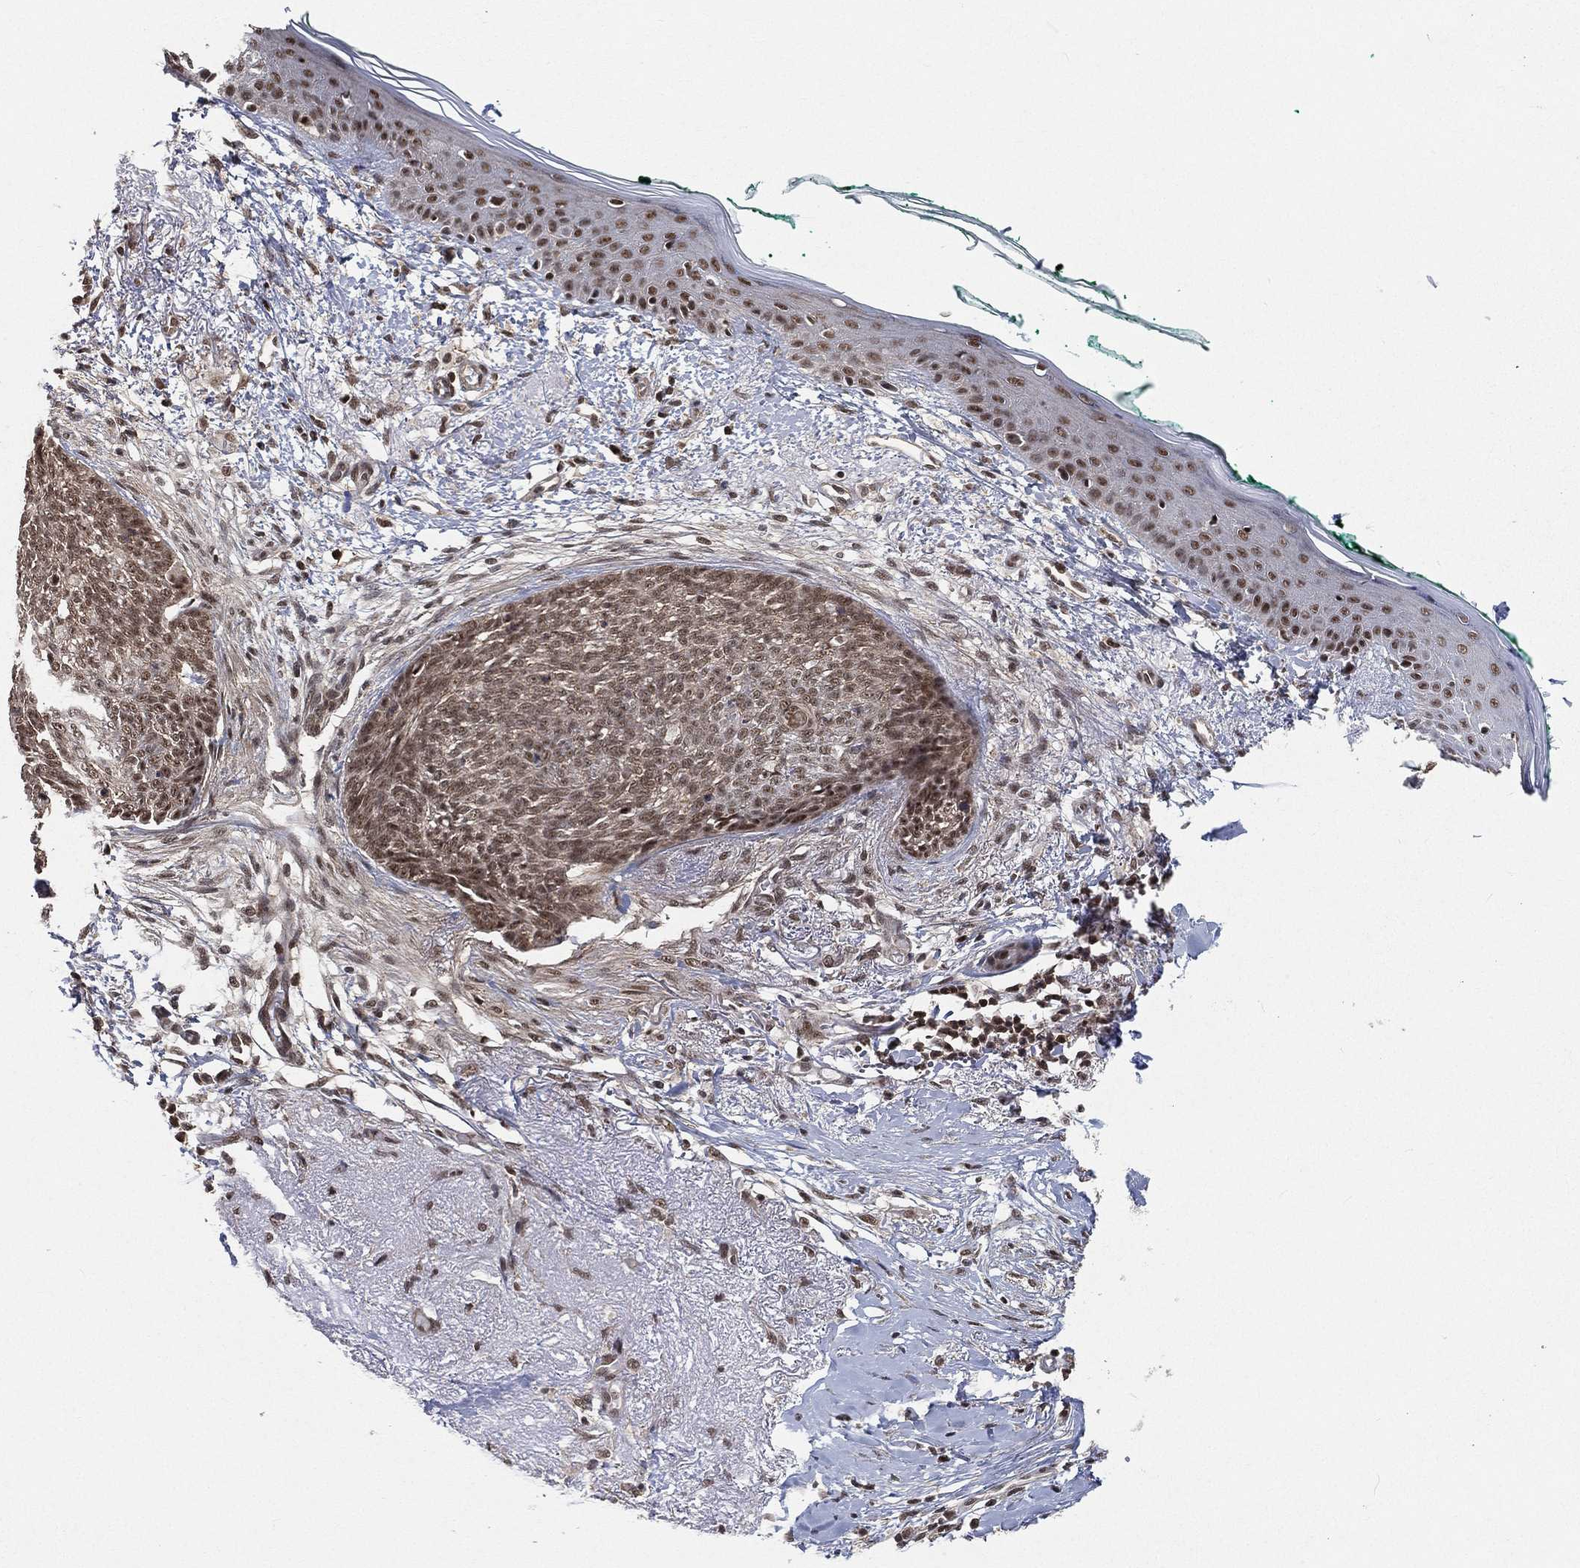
{"staining": {"intensity": "moderate", "quantity": ">75%", "location": "nuclear"}, "tissue": "skin cancer", "cell_type": "Tumor cells", "image_type": "cancer", "snomed": [{"axis": "morphology", "description": "Normal tissue, NOS"}, {"axis": "morphology", "description": "Basal cell carcinoma"}, {"axis": "topography", "description": "Skin"}], "caption": "Skin cancer (basal cell carcinoma) tissue demonstrates moderate nuclear staining in about >75% of tumor cells", "gene": "RSRC2", "patient": {"sex": "male", "age": 84}}